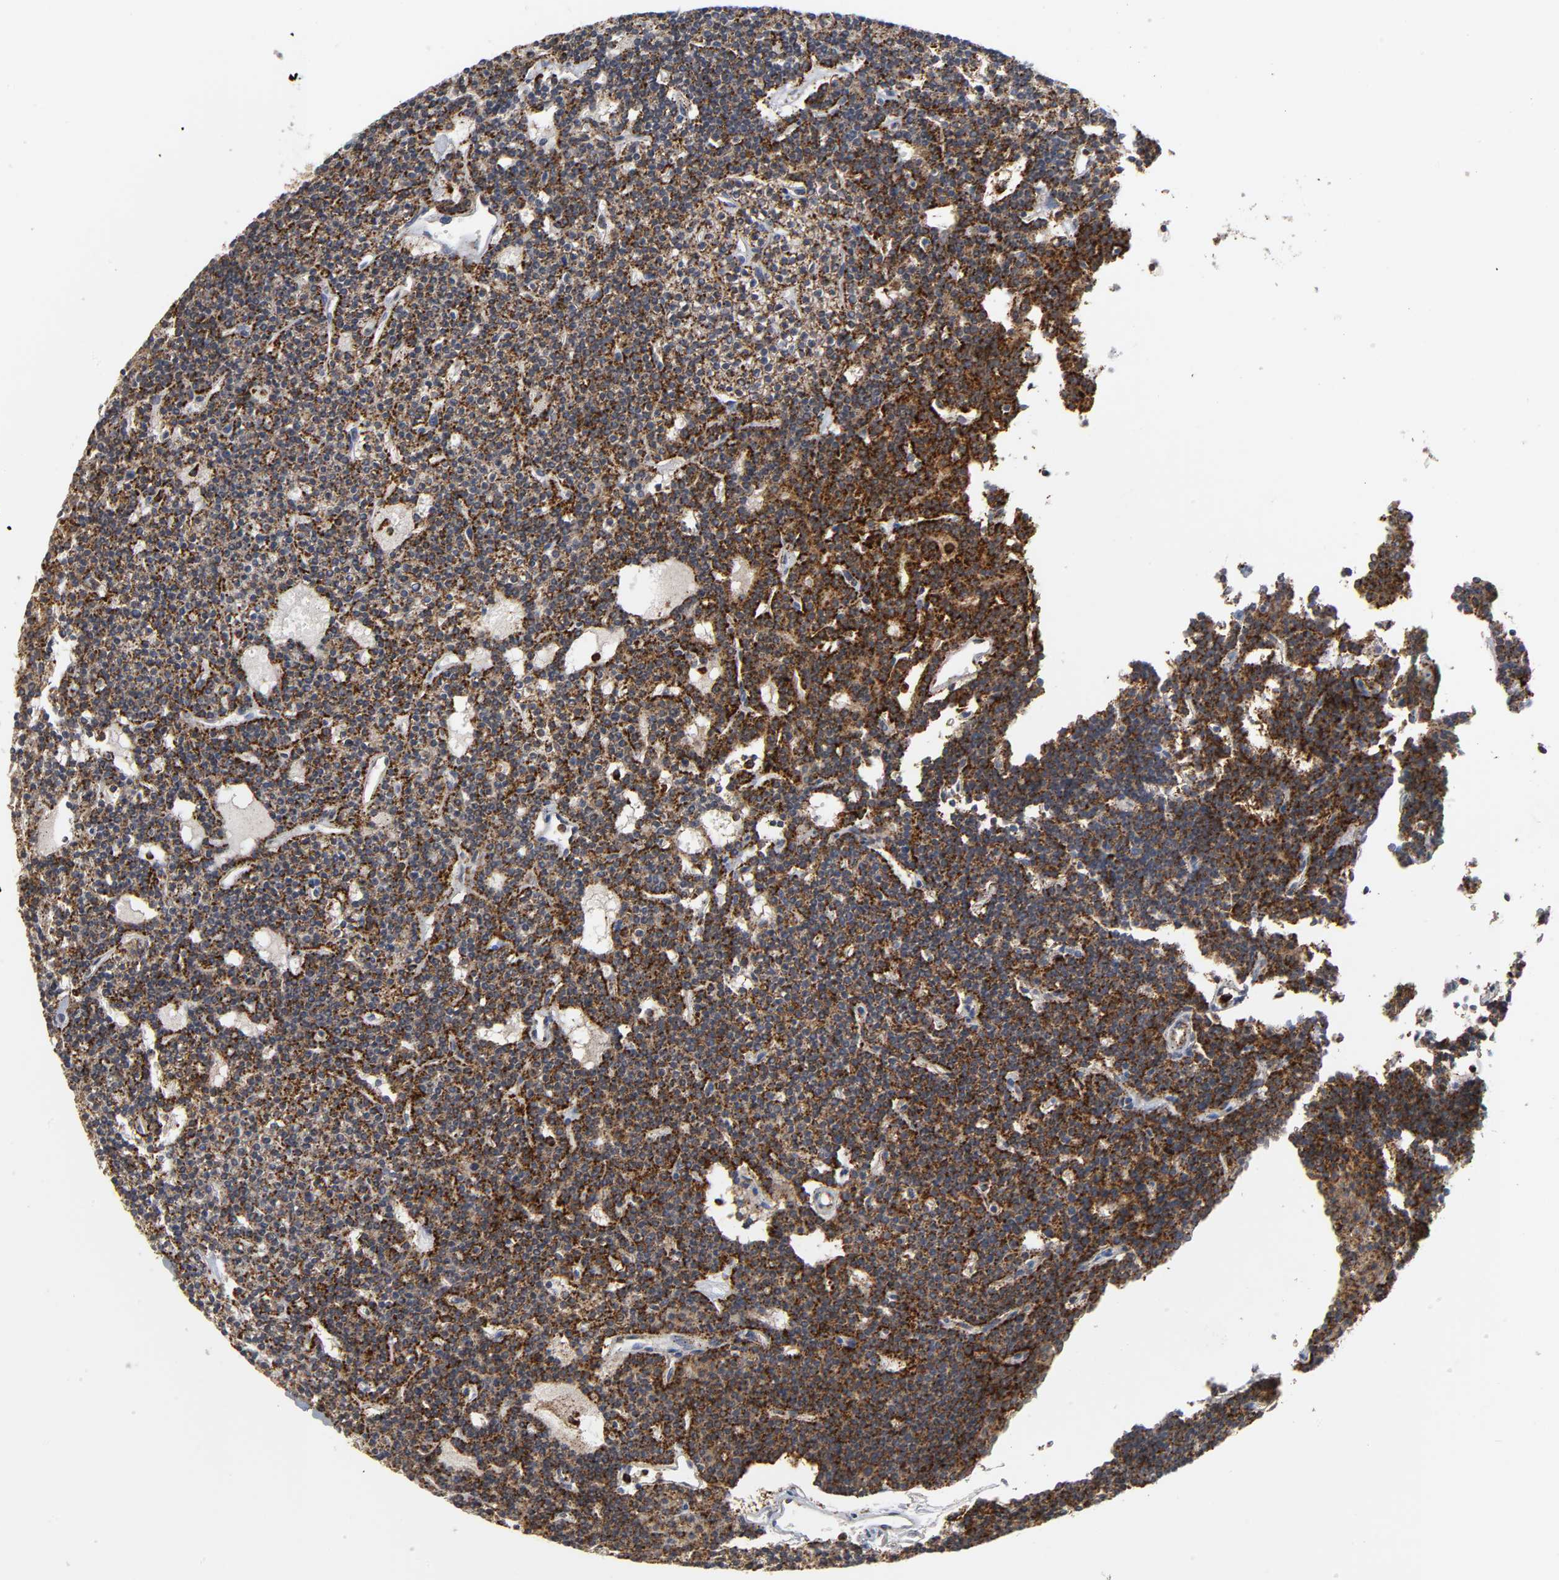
{"staining": {"intensity": "strong", "quantity": ">75%", "location": "cytoplasmic/membranous"}, "tissue": "parathyroid gland", "cell_type": "Glandular cells", "image_type": "normal", "snomed": [{"axis": "morphology", "description": "Normal tissue, NOS"}, {"axis": "topography", "description": "Parathyroid gland"}], "caption": "Protein staining of benign parathyroid gland displays strong cytoplasmic/membranous staining in about >75% of glandular cells.", "gene": "PSAP", "patient": {"sex": "female", "age": 45}}